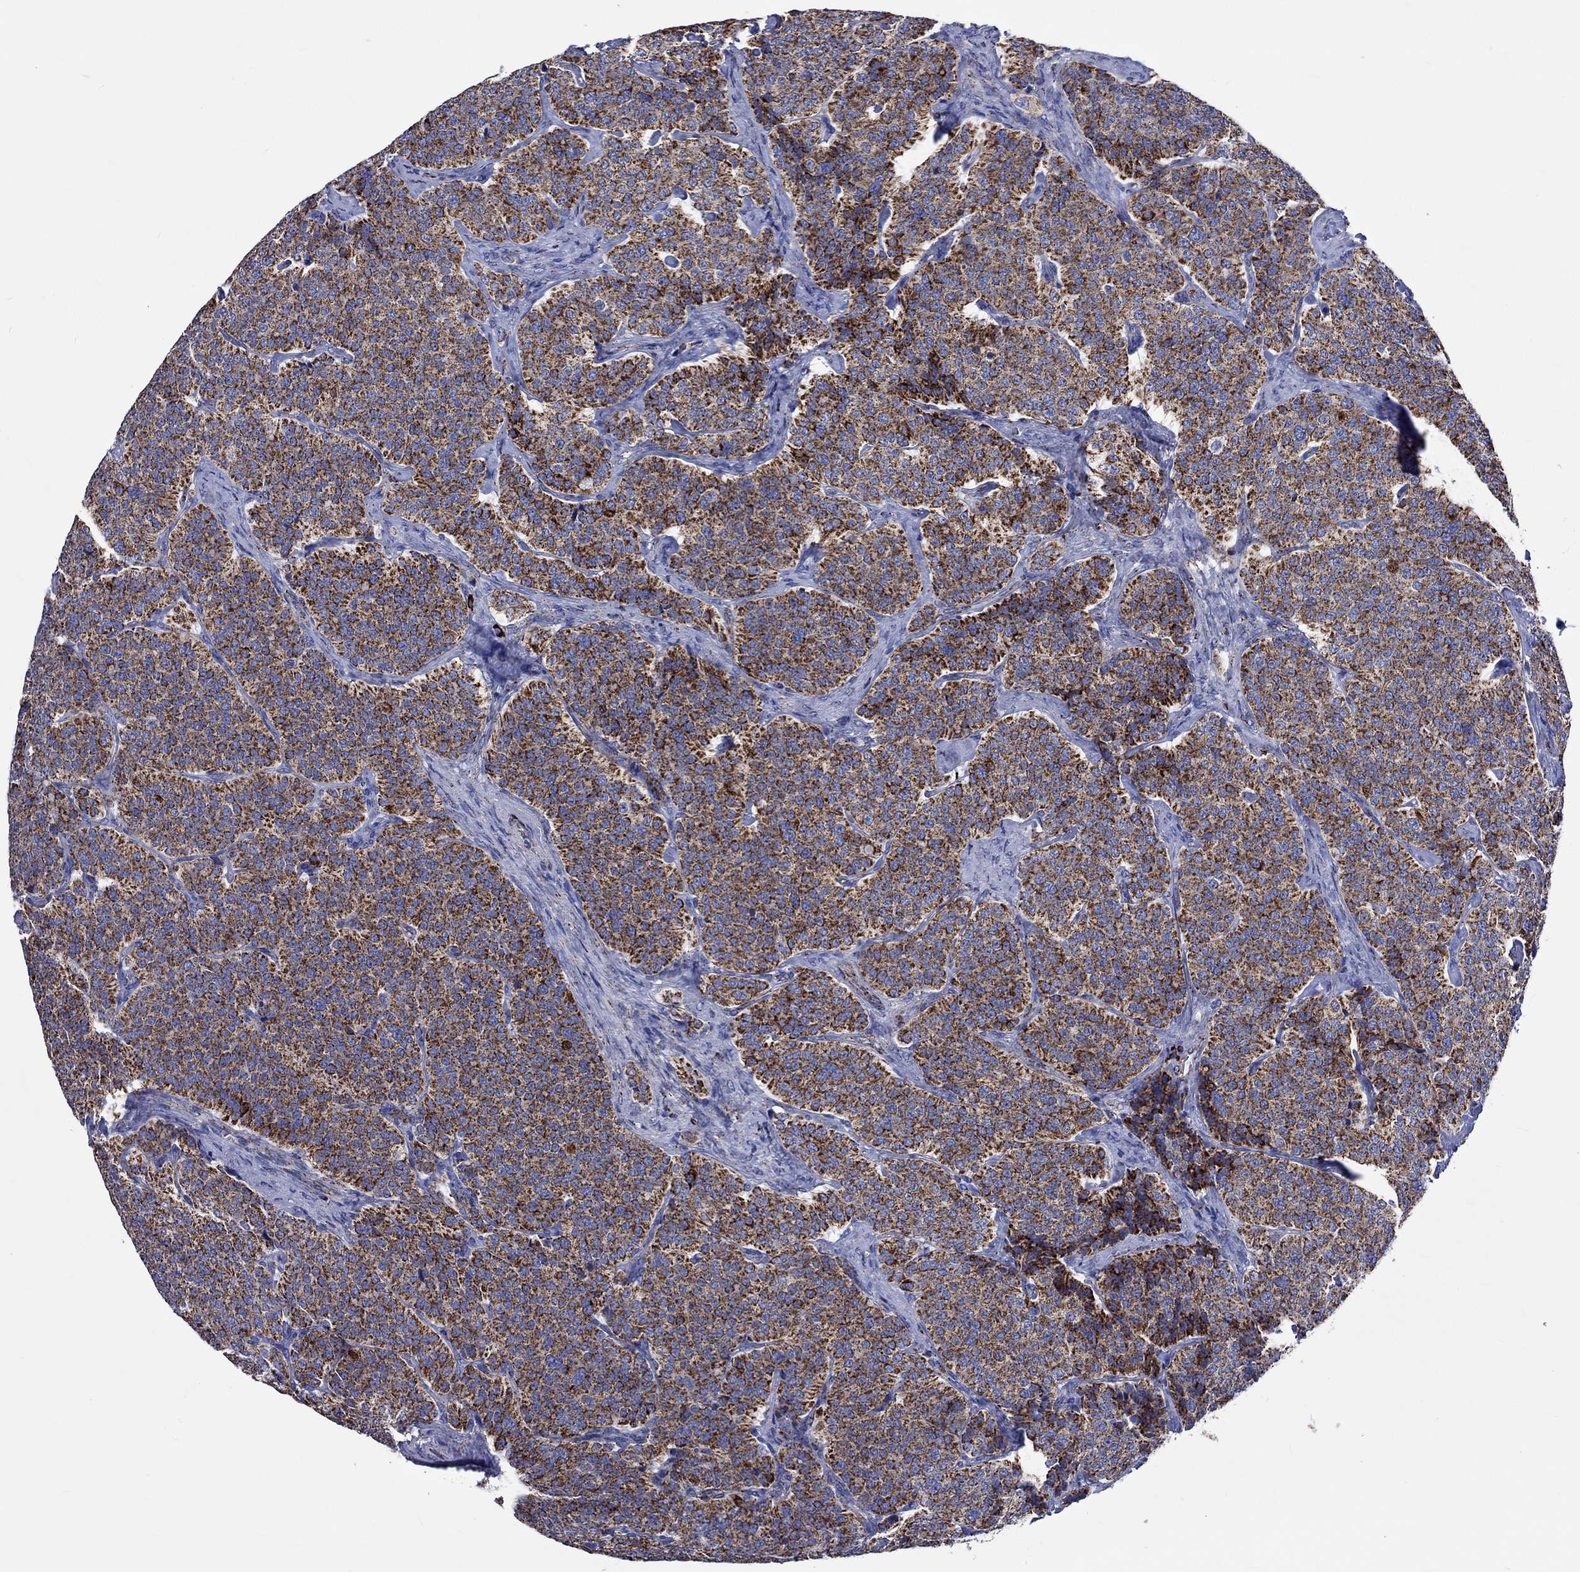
{"staining": {"intensity": "strong", "quantity": ">75%", "location": "cytoplasmic/membranous"}, "tissue": "carcinoid", "cell_type": "Tumor cells", "image_type": "cancer", "snomed": [{"axis": "morphology", "description": "Carcinoid, malignant, NOS"}, {"axis": "topography", "description": "Small intestine"}], "caption": "Immunohistochemical staining of carcinoid demonstrates high levels of strong cytoplasmic/membranous staining in about >75% of tumor cells. (DAB (3,3'-diaminobenzidine) IHC with brightfield microscopy, high magnification).", "gene": "RCE1", "patient": {"sex": "female", "age": 58}}